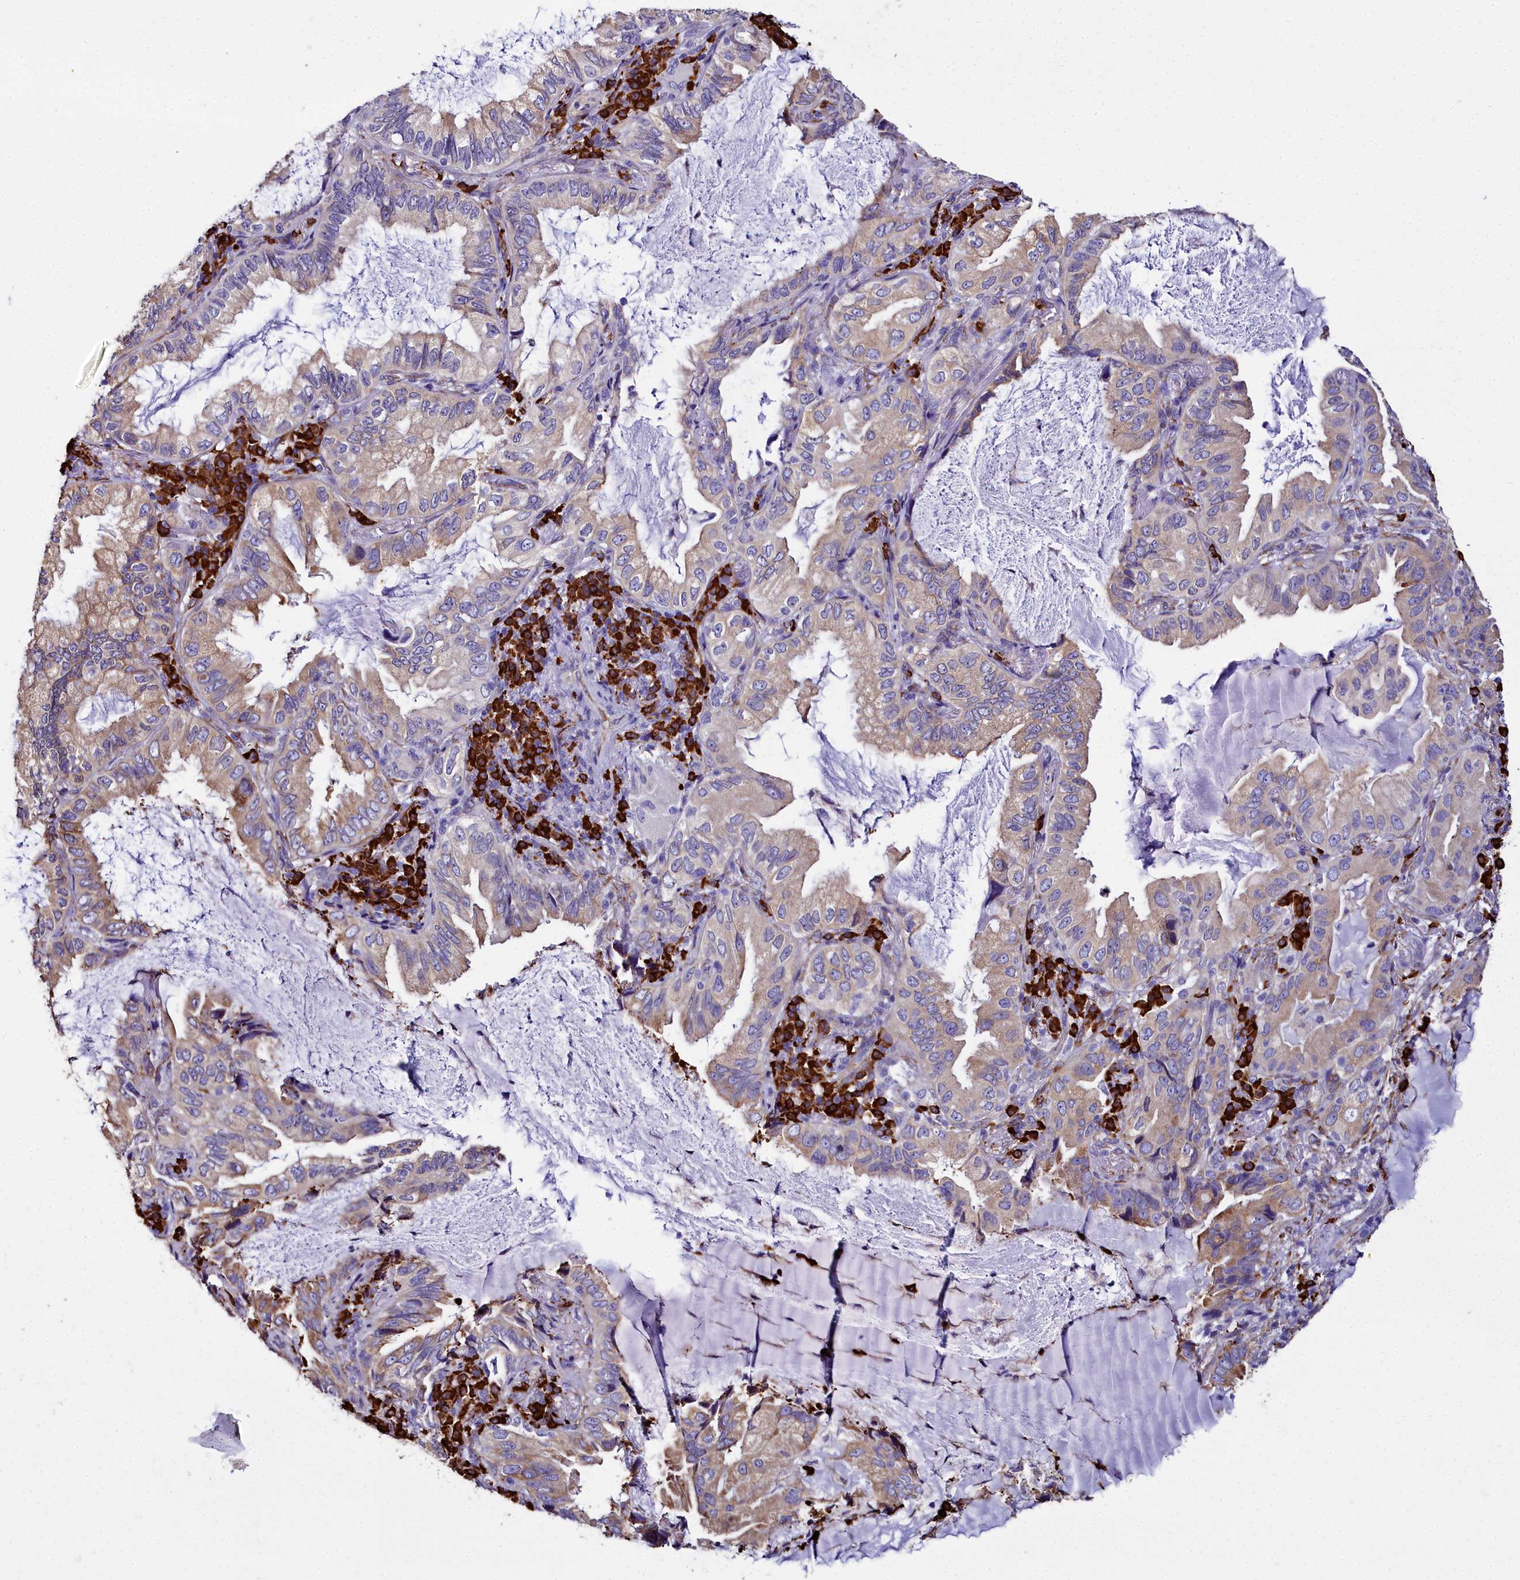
{"staining": {"intensity": "weak", "quantity": ">75%", "location": "cytoplasmic/membranous"}, "tissue": "lung cancer", "cell_type": "Tumor cells", "image_type": "cancer", "snomed": [{"axis": "morphology", "description": "Adenocarcinoma, NOS"}, {"axis": "topography", "description": "Lung"}], "caption": "Weak cytoplasmic/membranous protein expression is seen in approximately >75% of tumor cells in lung cancer (adenocarcinoma).", "gene": "TXNDC5", "patient": {"sex": "female", "age": 69}}